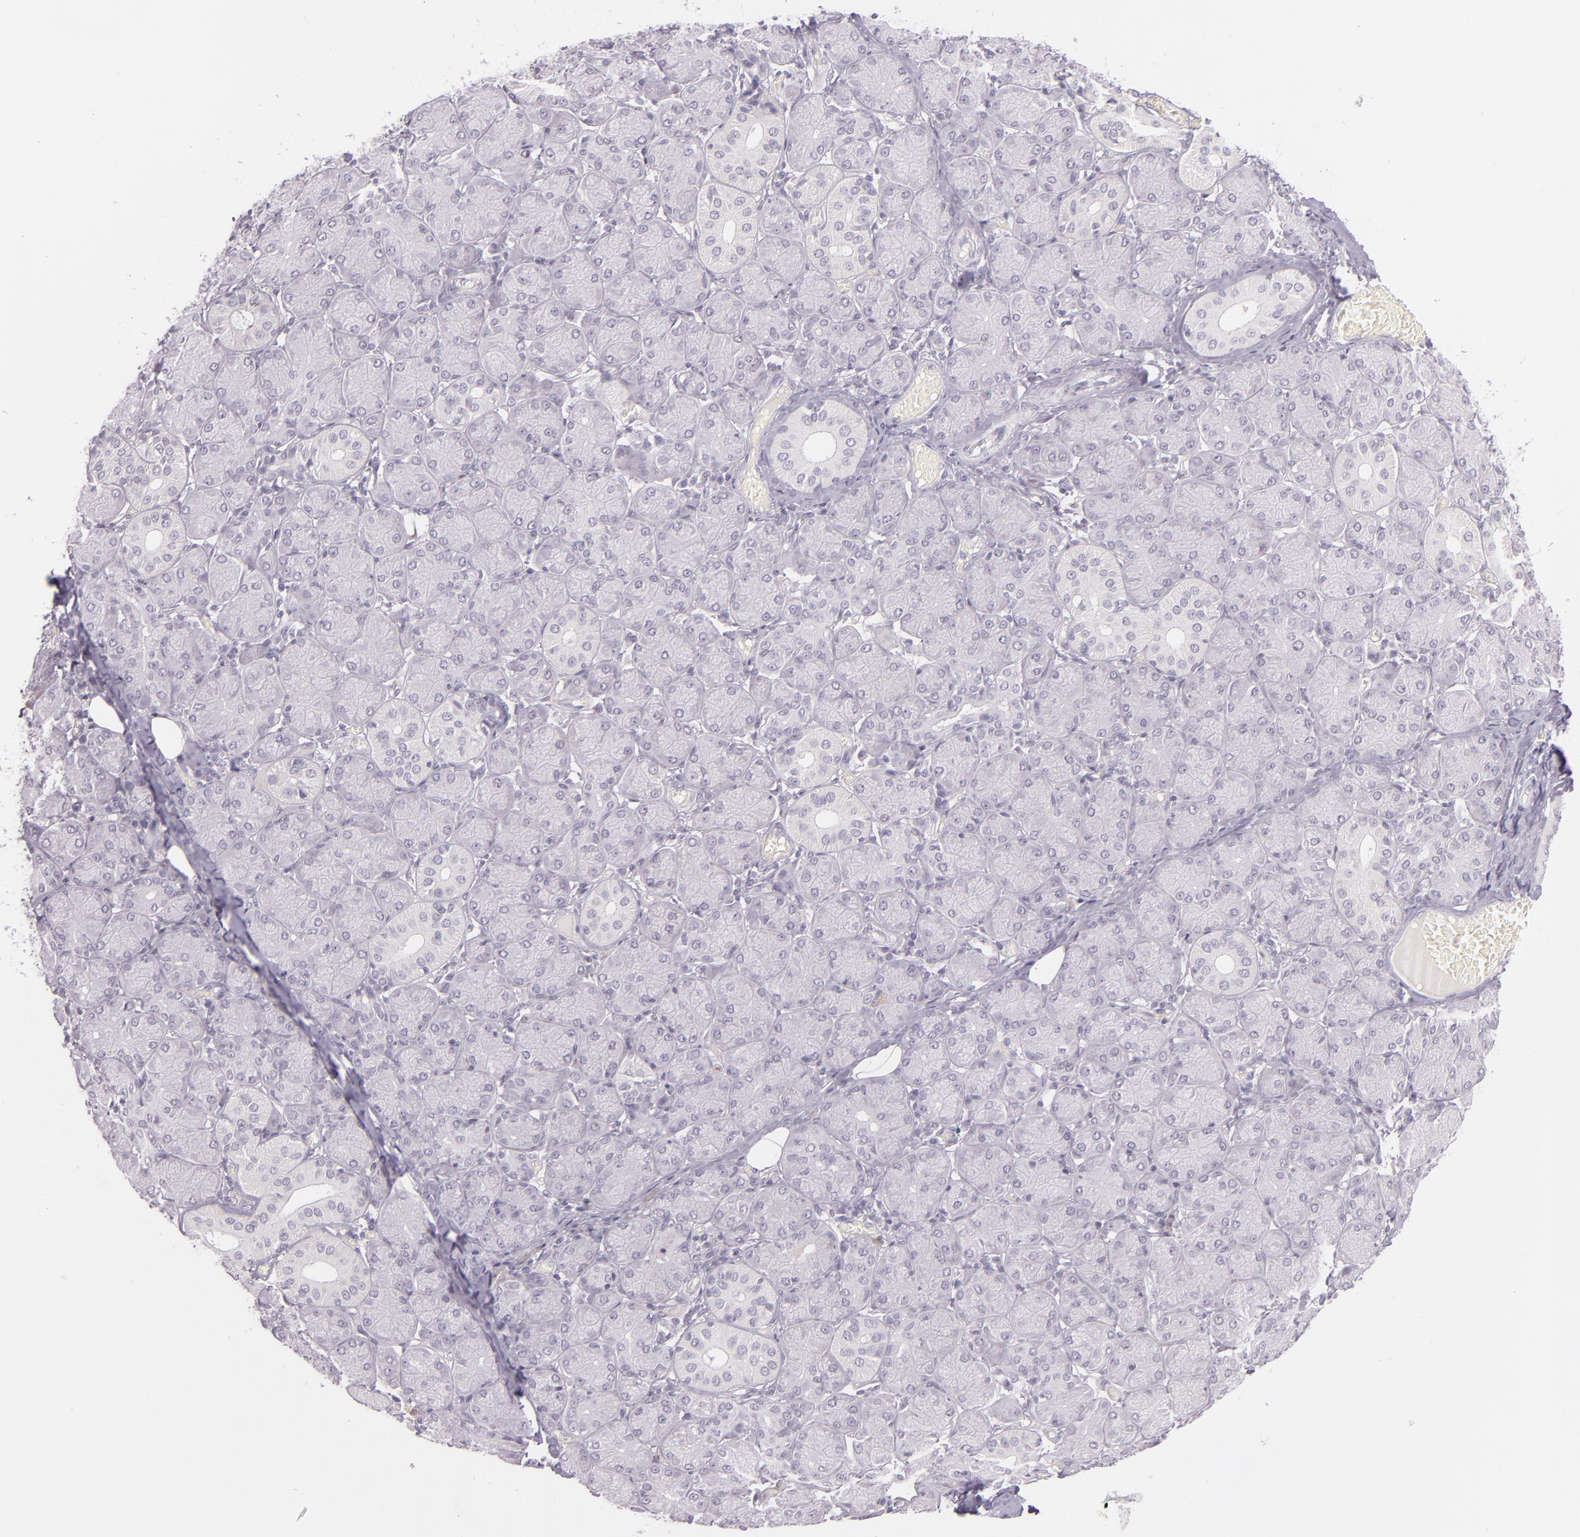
{"staining": {"intensity": "negative", "quantity": "none", "location": "none"}, "tissue": "salivary gland", "cell_type": "Glandular cells", "image_type": "normal", "snomed": [{"axis": "morphology", "description": "Normal tissue, NOS"}, {"axis": "topography", "description": "Salivary gland"}], "caption": "Micrograph shows no protein expression in glandular cells of normal salivary gland. (DAB immunohistochemistry, high magnification).", "gene": "CBS", "patient": {"sex": "female", "age": 24}}